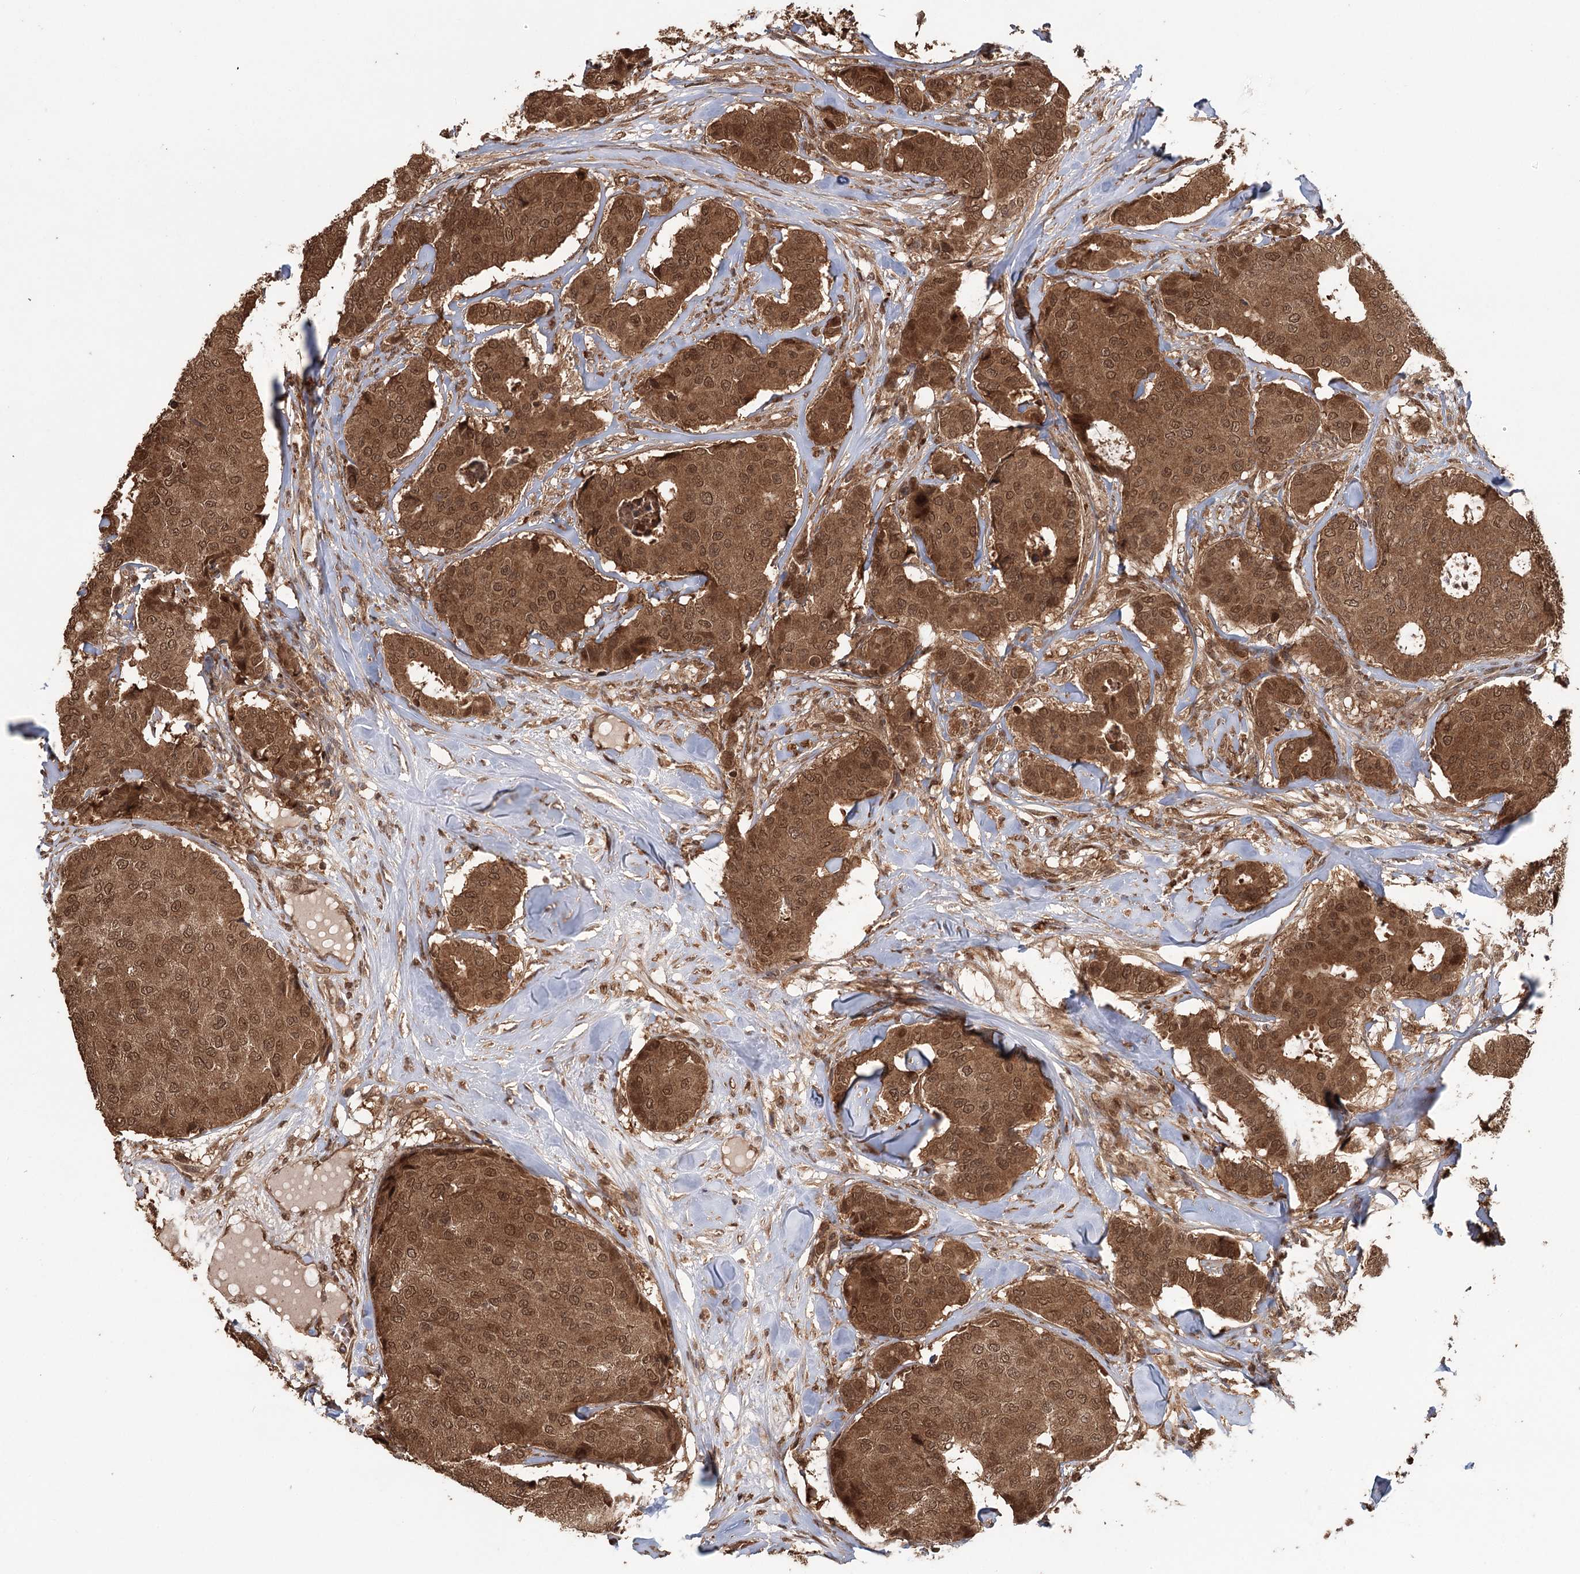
{"staining": {"intensity": "moderate", "quantity": ">75%", "location": "cytoplasmic/membranous,nuclear"}, "tissue": "breast cancer", "cell_type": "Tumor cells", "image_type": "cancer", "snomed": [{"axis": "morphology", "description": "Duct carcinoma"}, {"axis": "topography", "description": "Breast"}], "caption": "Breast invasive ductal carcinoma stained with DAB (3,3'-diaminobenzidine) immunohistochemistry demonstrates medium levels of moderate cytoplasmic/membranous and nuclear staining in approximately >75% of tumor cells. (IHC, brightfield microscopy, high magnification).", "gene": "N6AMT1", "patient": {"sex": "female", "age": 75}}